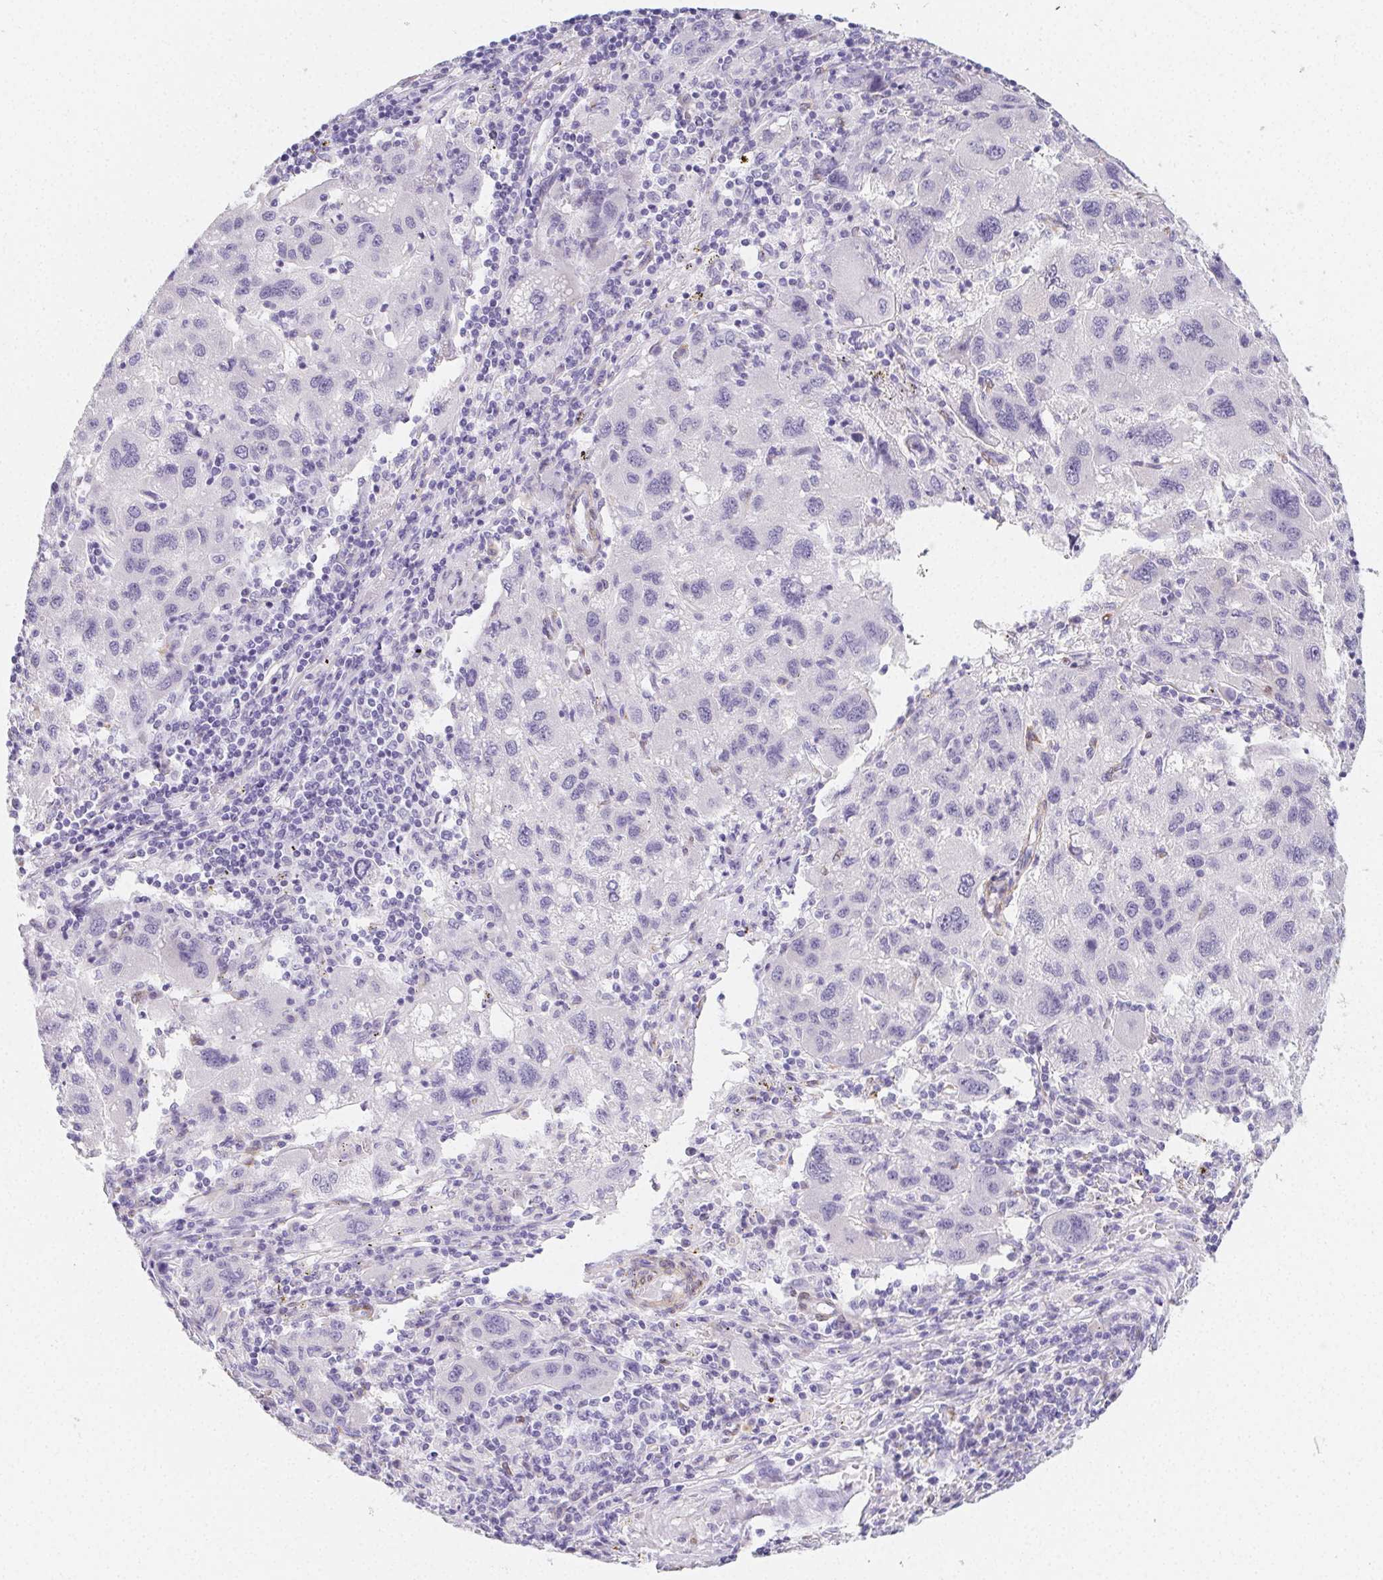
{"staining": {"intensity": "negative", "quantity": "none", "location": "none"}, "tissue": "liver cancer", "cell_type": "Tumor cells", "image_type": "cancer", "snomed": [{"axis": "morphology", "description": "Carcinoma, Hepatocellular, NOS"}, {"axis": "topography", "description": "Liver"}], "caption": "Immunohistochemistry (IHC) photomicrograph of liver cancer stained for a protein (brown), which shows no expression in tumor cells.", "gene": "HRC", "patient": {"sex": "female", "age": 77}}